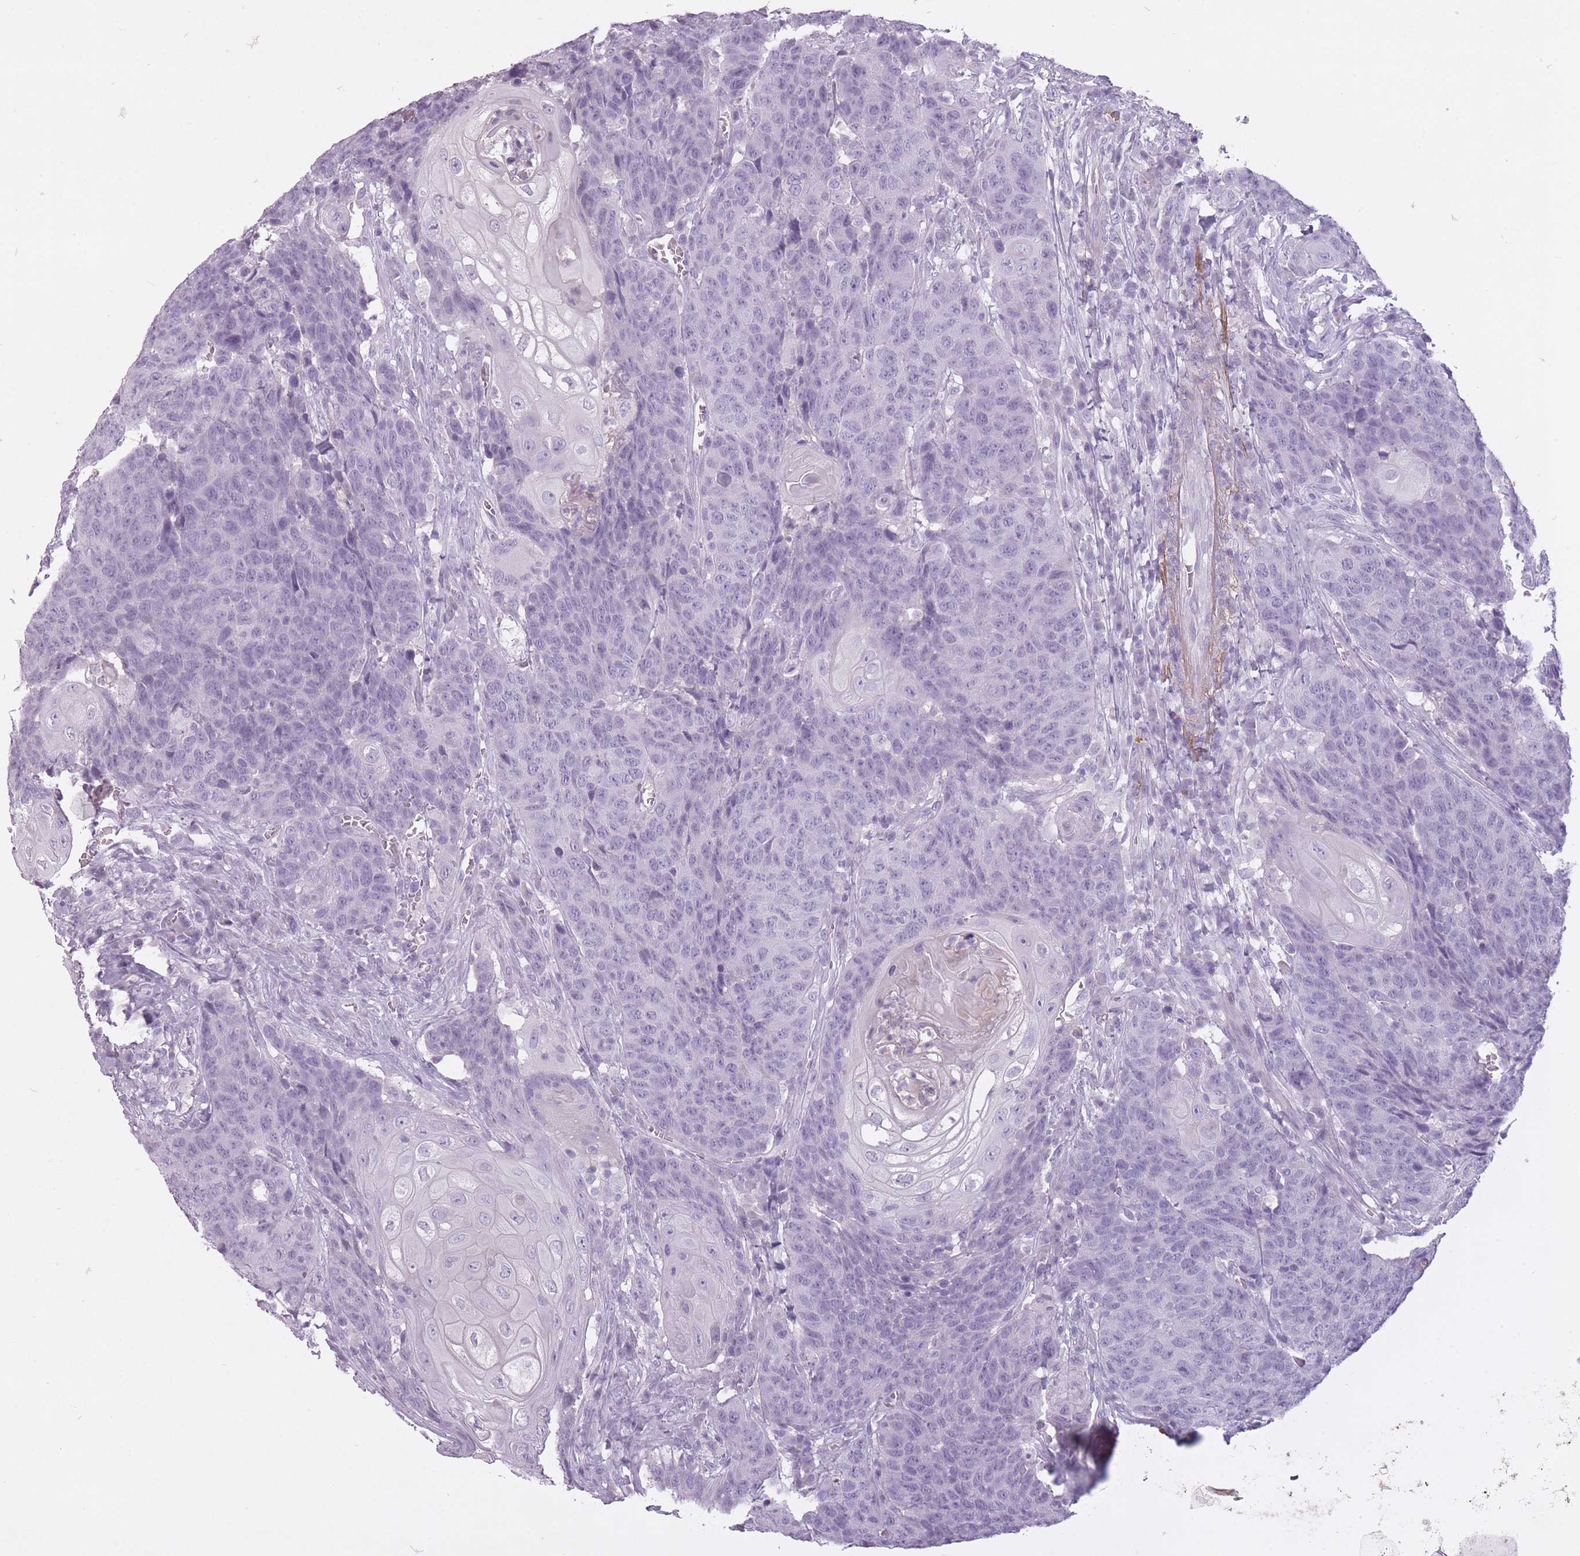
{"staining": {"intensity": "negative", "quantity": "none", "location": "none"}, "tissue": "head and neck cancer", "cell_type": "Tumor cells", "image_type": "cancer", "snomed": [{"axis": "morphology", "description": "Squamous cell carcinoma, NOS"}, {"axis": "topography", "description": "Head-Neck"}], "caption": "An image of human head and neck cancer (squamous cell carcinoma) is negative for staining in tumor cells.", "gene": "RFX4", "patient": {"sex": "male", "age": 66}}